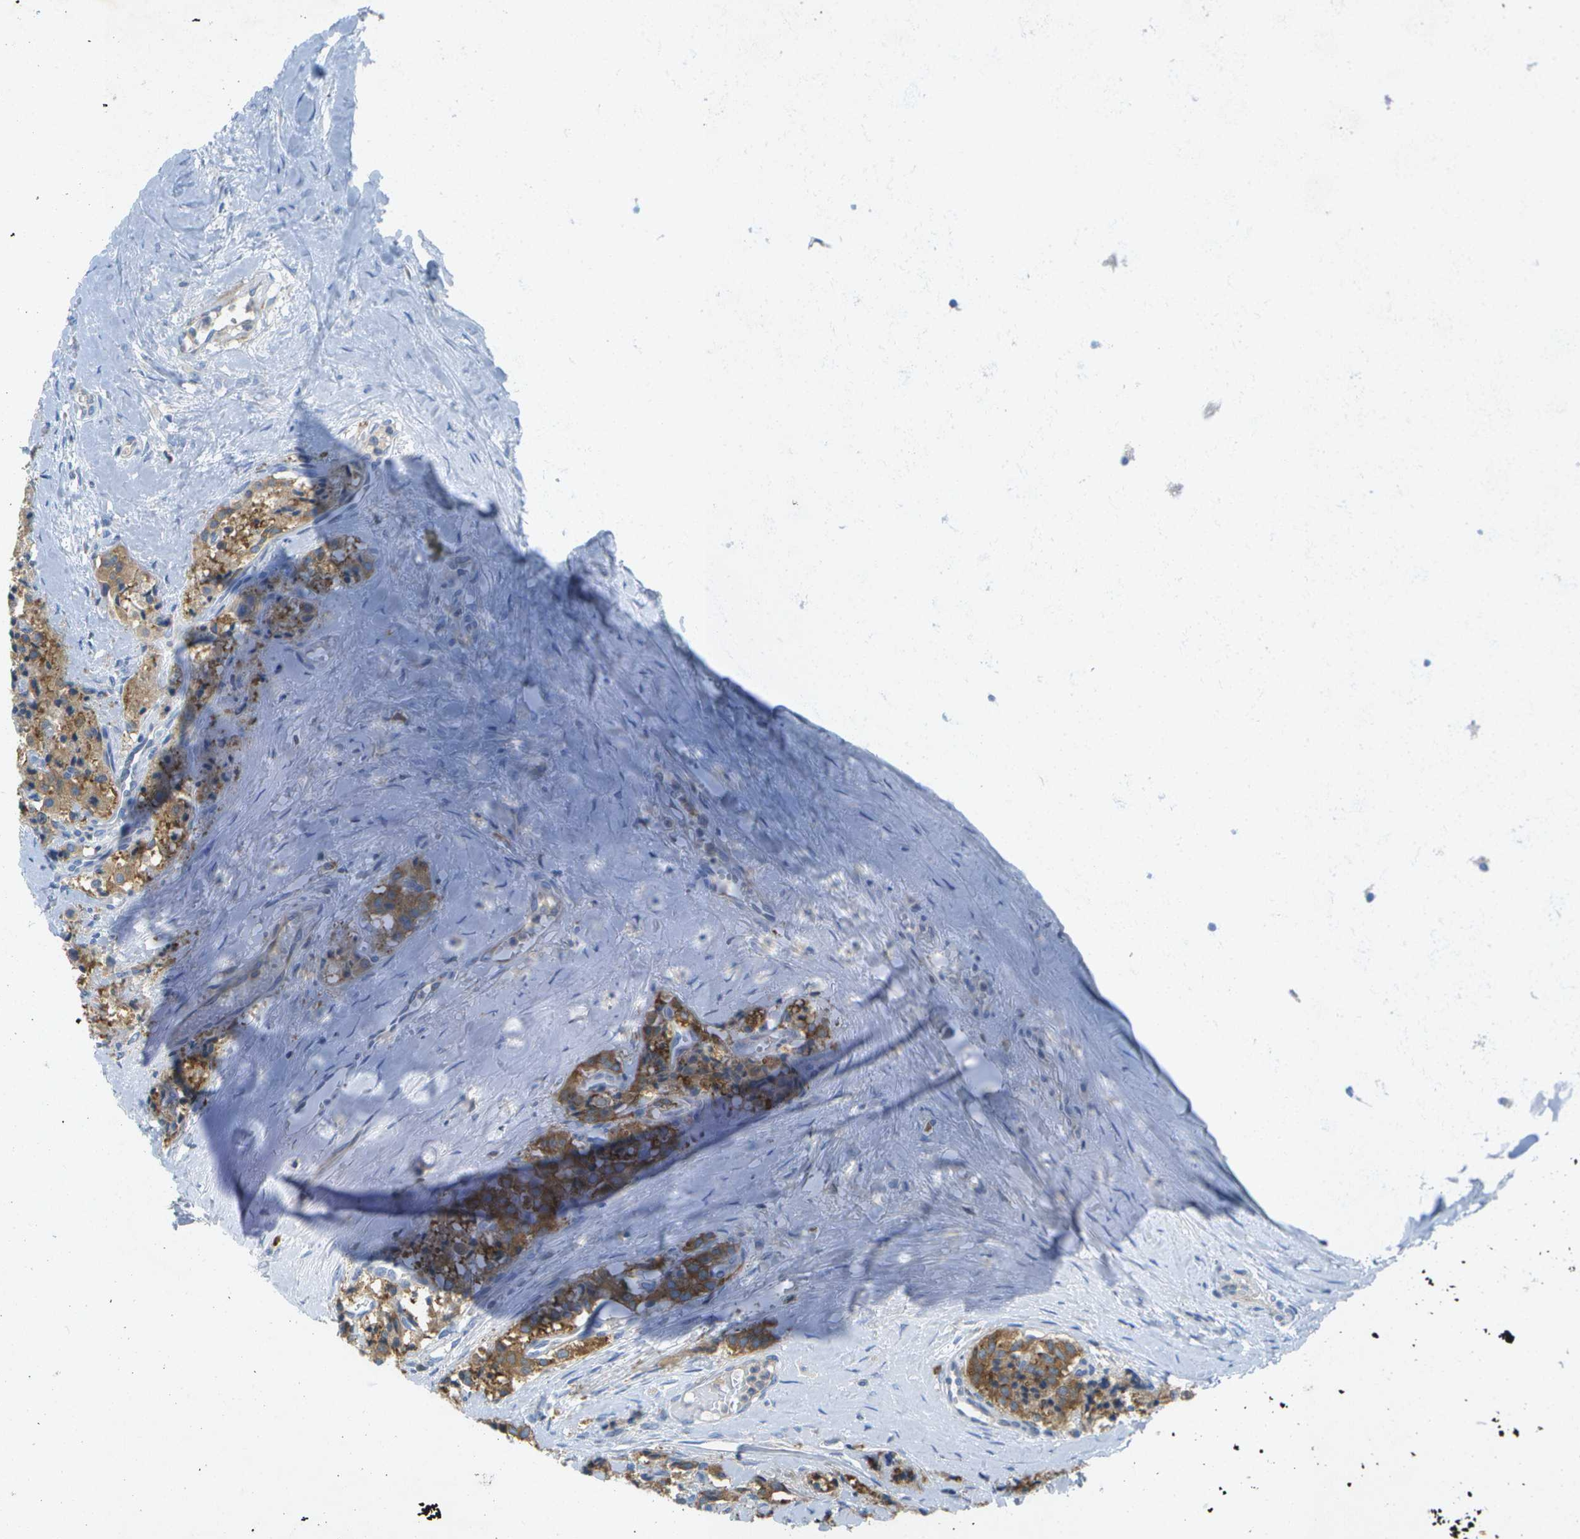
{"staining": {"intensity": "strong", "quantity": ">75%", "location": "cytoplasmic/membranous"}, "tissue": "carcinoid", "cell_type": "Tumor cells", "image_type": "cancer", "snomed": [{"axis": "morphology", "description": "Carcinoid, malignant, NOS"}, {"axis": "topography", "description": "Lung"}], "caption": "Protein staining of carcinoid tissue reveals strong cytoplasmic/membranous staining in approximately >75% of tumor cells.", "gene": "WNK2", "patient": {"sex": "male", "age": 30}}